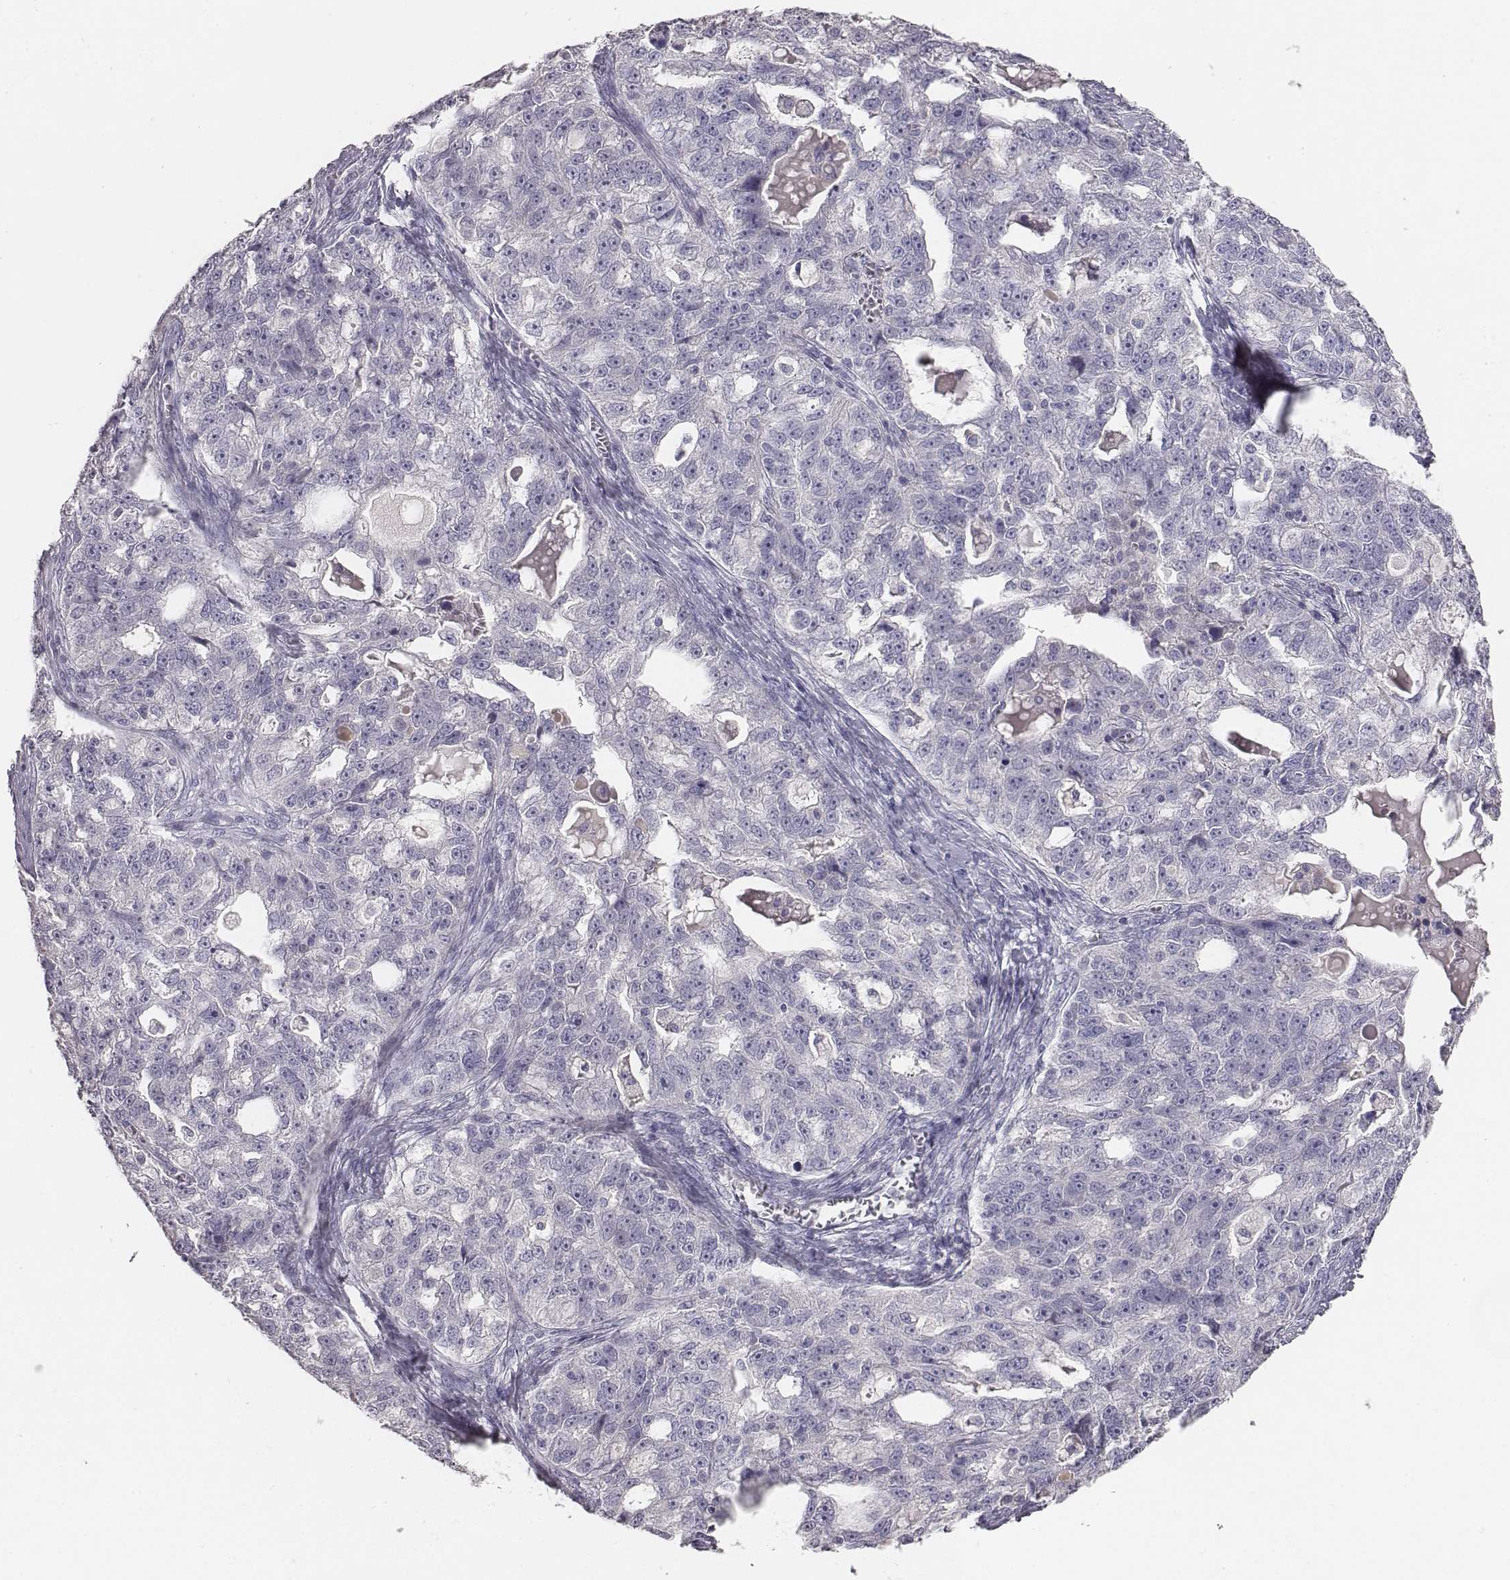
{"staining": {"intensity": "negative", "quantity": "none", "location": "none"}, "tissue": "ovarian cancer", "cell_type": "Tumor cells", "image_type": "cancer", "snomed": [{"axis": "morphology", "description": "Cystadenocarcinoma, serous, NOS"}, {"axis": "topography", "description": "Ovary"}], "caption": "Immunohistochemical staining of ovarian serous cystadenocarcinoma reveals no significant staining in tumor cells.", "gene": "MYH6", "patient": {"sex": "female", "age": 51}}